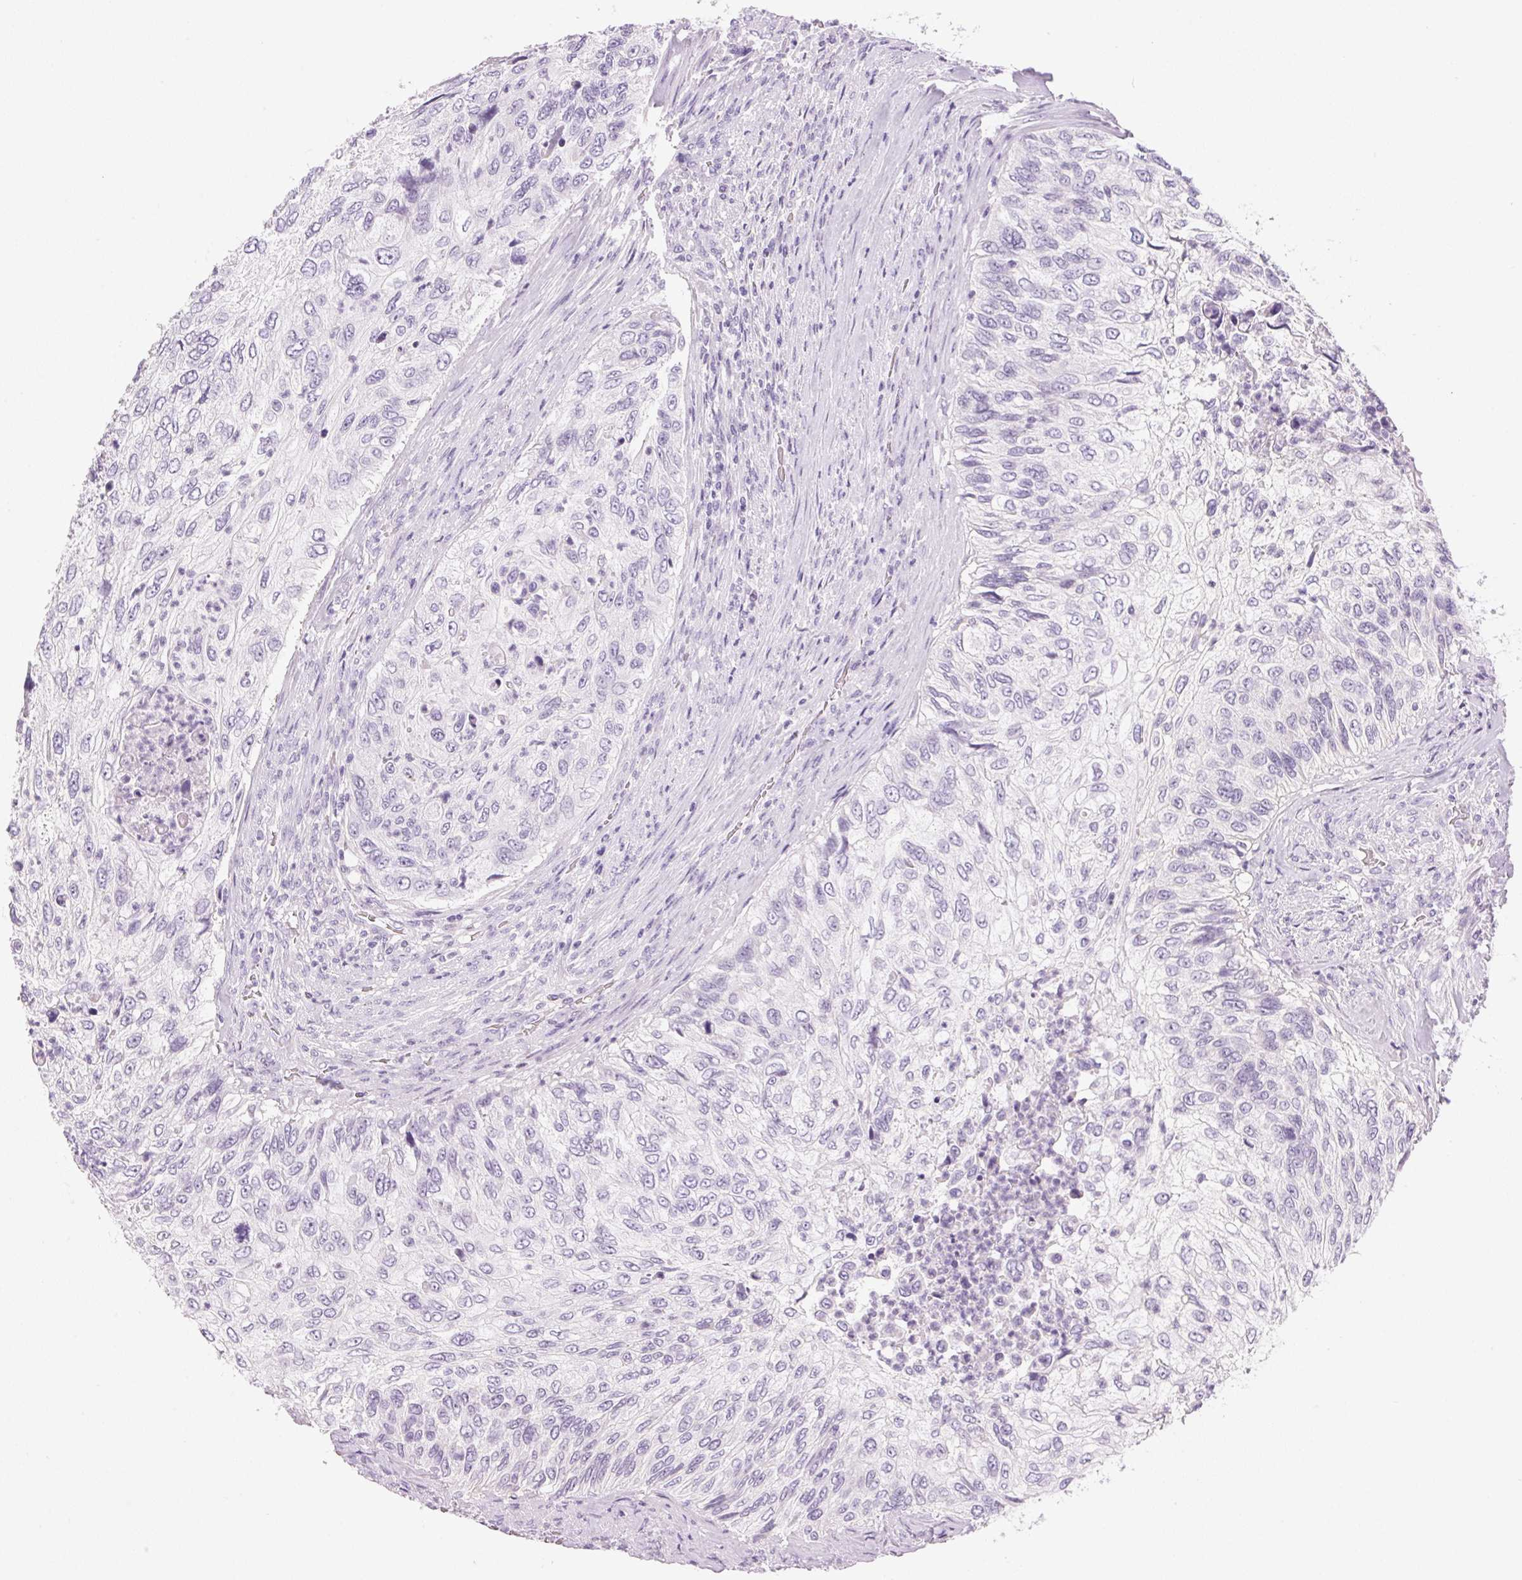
{"staining": {"intensity": "negative", "quantity": "none", "location": "none"}, "tissue": "urothelial cancer", "cell_type": "Tumor cells", "image_type": "cancer", "snomed": [{"axis": "morphology", "description": "Urothelial carcinoma, High grade"}, {"axis": "topography", "description": "Urinary bladder"}], "caption": "The histopathology image shows no significant staining in tumor cells of urothelial cancer.", "gene": "HSD17B2", "patient": {"sex": "female", "age": 60}}